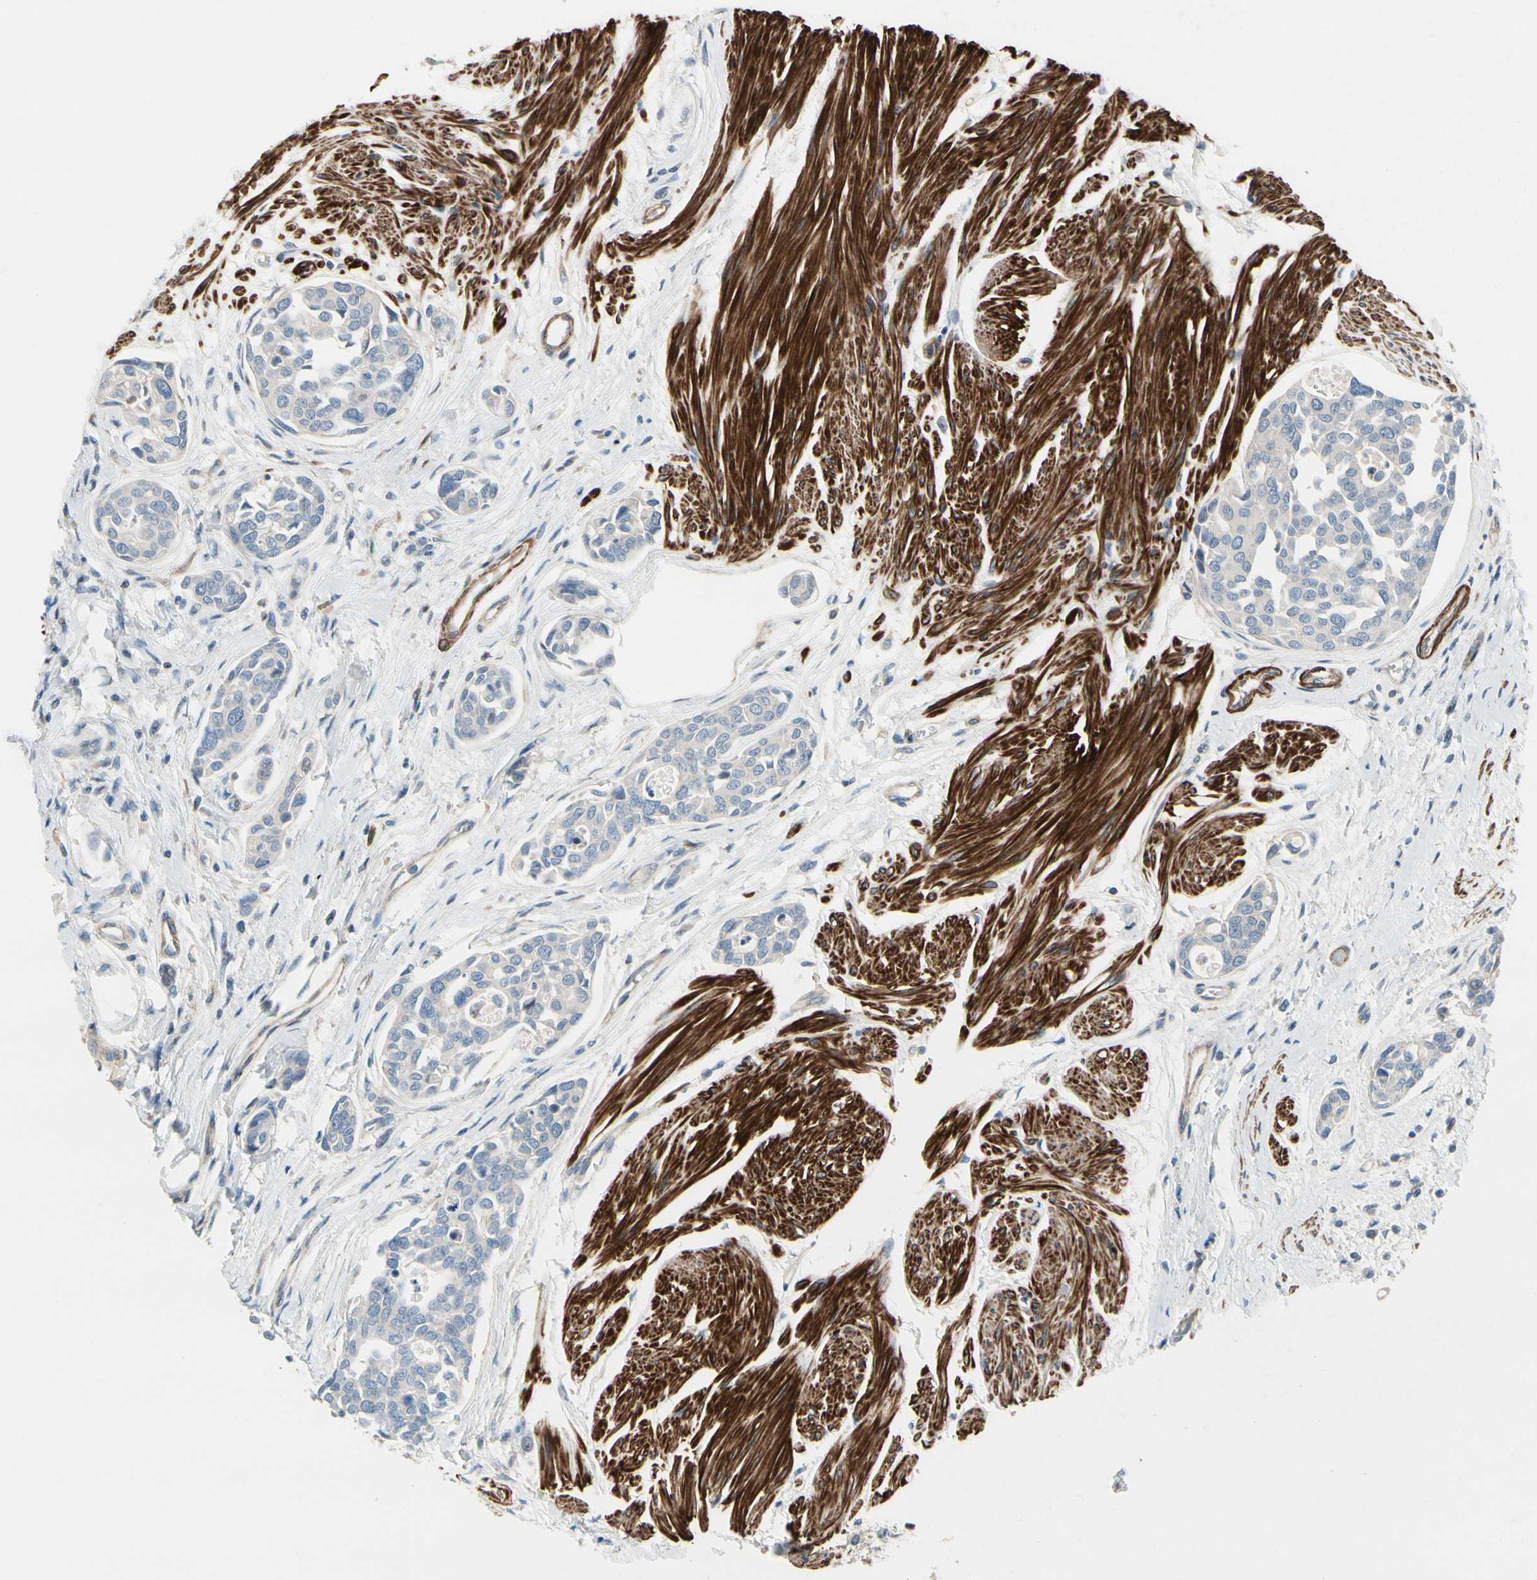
{"staining": {"intensity": "negative", "quantity": "none", "location": "none"}, "tissue": "urothelial cancer", "cell_type": "Tumor cells", "image_type": "cancer", "snomed": [{"axis": "morphology", "description": "Urothelial carcinoma, High grade"}, {"axis": "topography", "description": "Urinary bladder"}], "caption": "An image of urothelial carcinoma (high-grade) stained for a protein shows no brown staining in tumor cells.", "gene": "TPM1", "patient": {"sex": "male", "age": 78}}